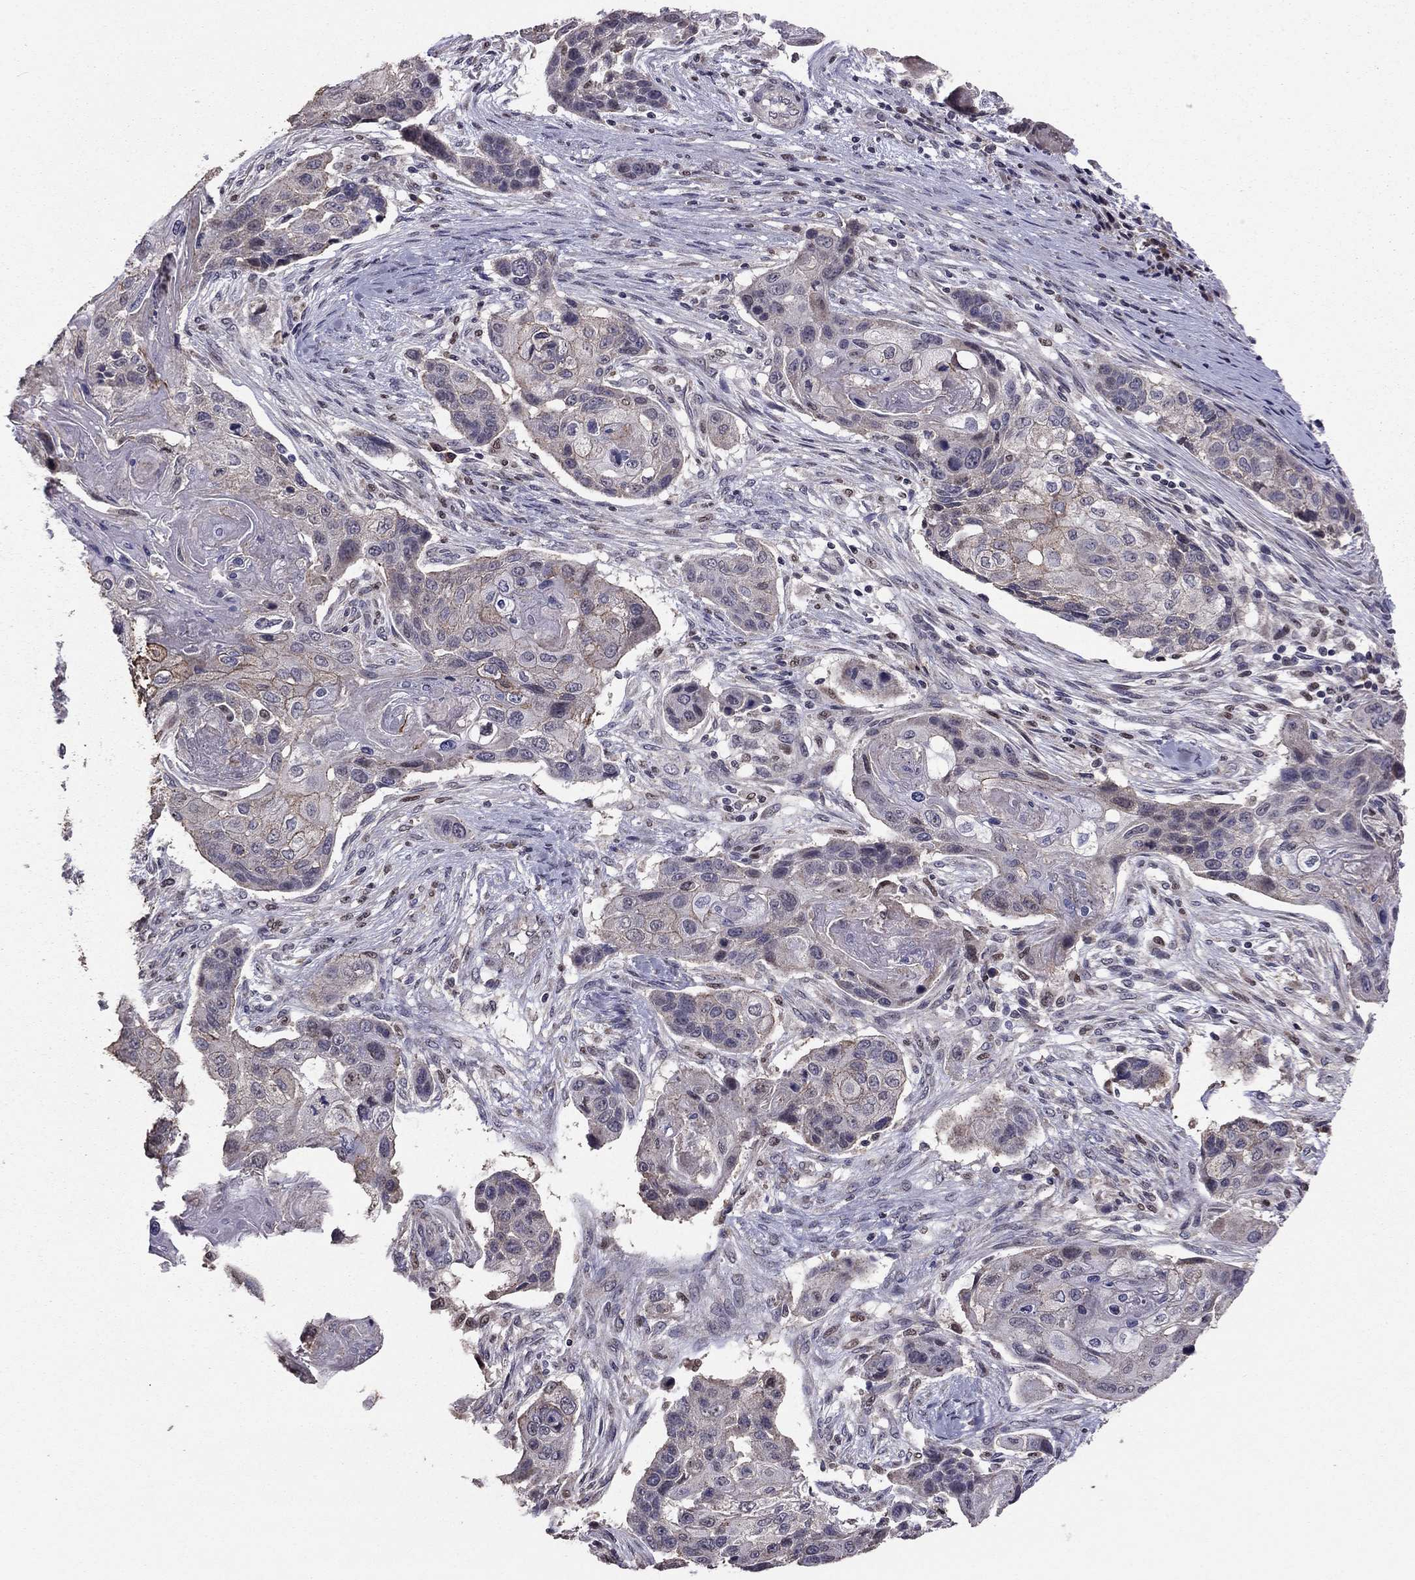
{"staining": {"intensity": "negative", "quantity": "none", "location": "none"}, "tissue": "lung cancer", "cell_type": "Tumor cells", "image_type": "cancer", "snomed": [{"axis": "morphology", "description": "Normal tissue, NOS"}, {"axis": "morphology", "description": "Squamous cell carcinoma, NOS"}, {"axis": "topography", "description": "Bronchus"}, {"axis": "topography", "description": "Lung"}], "caption": "Tumor cells are negative for brown protein staining in lung cancer. Nuclei are stained in blue.", "gene": "HCN1", "patient": {"sex": "male", "age": 69}}